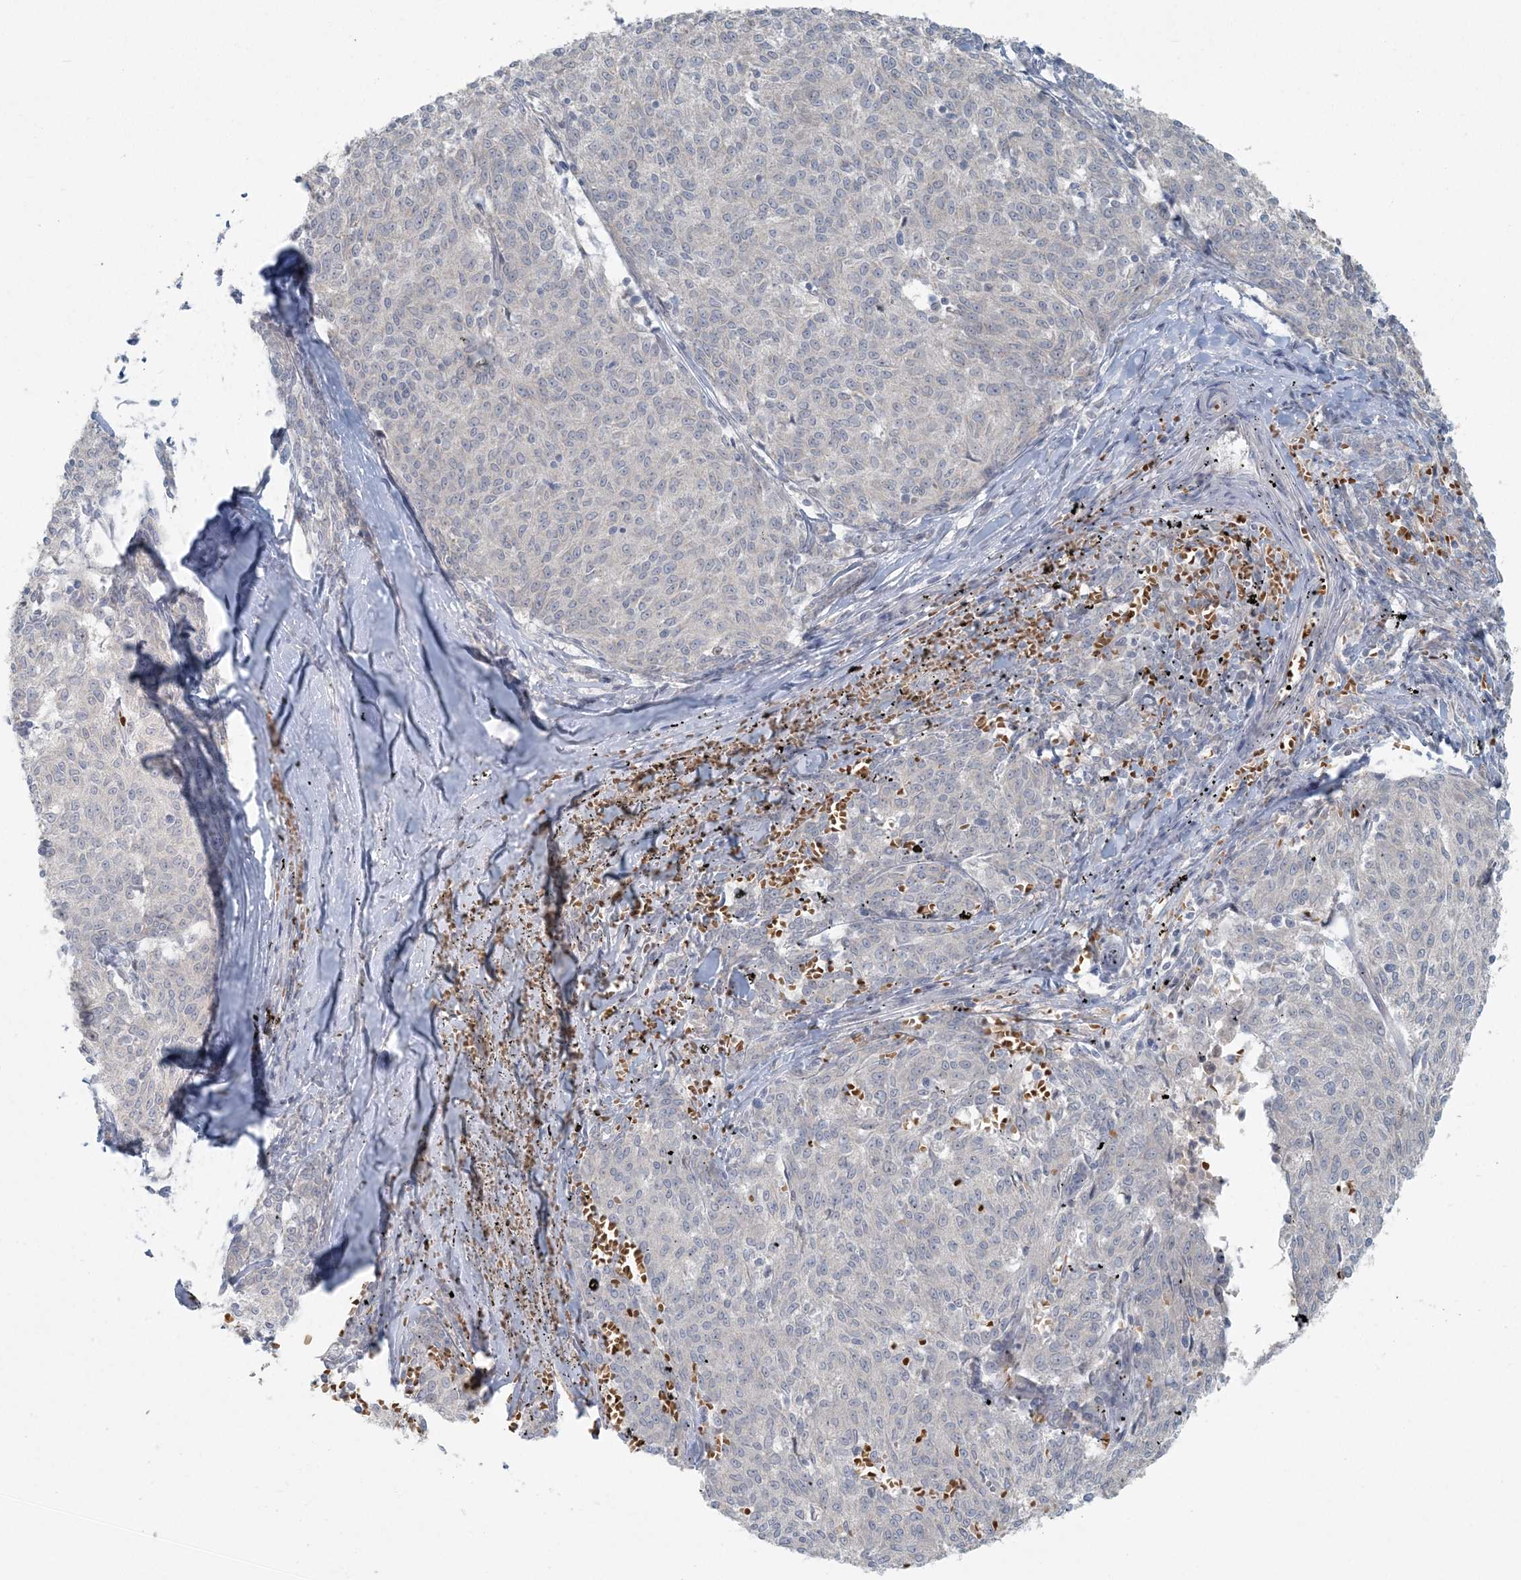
{"staining": {"intensity": "negative", "quantity": "none", "location": "none"}, "tissue": "melanoma", "cell_type": "Tumor cells", "image_type": "cancer", "snomed": [{"axis": "morphology", "description": "Malignant melanoma, NOS"}, {"axis": "topography", "description": "Skin"}], "caption": "Immunohistochemistry micrograph of neoplastic tissue: human melanoma stained with DAB displays no significant protein expression in tumor cells.", "gene": "CTDNEP1", "patient": {"sex": "female", "age": 72}}